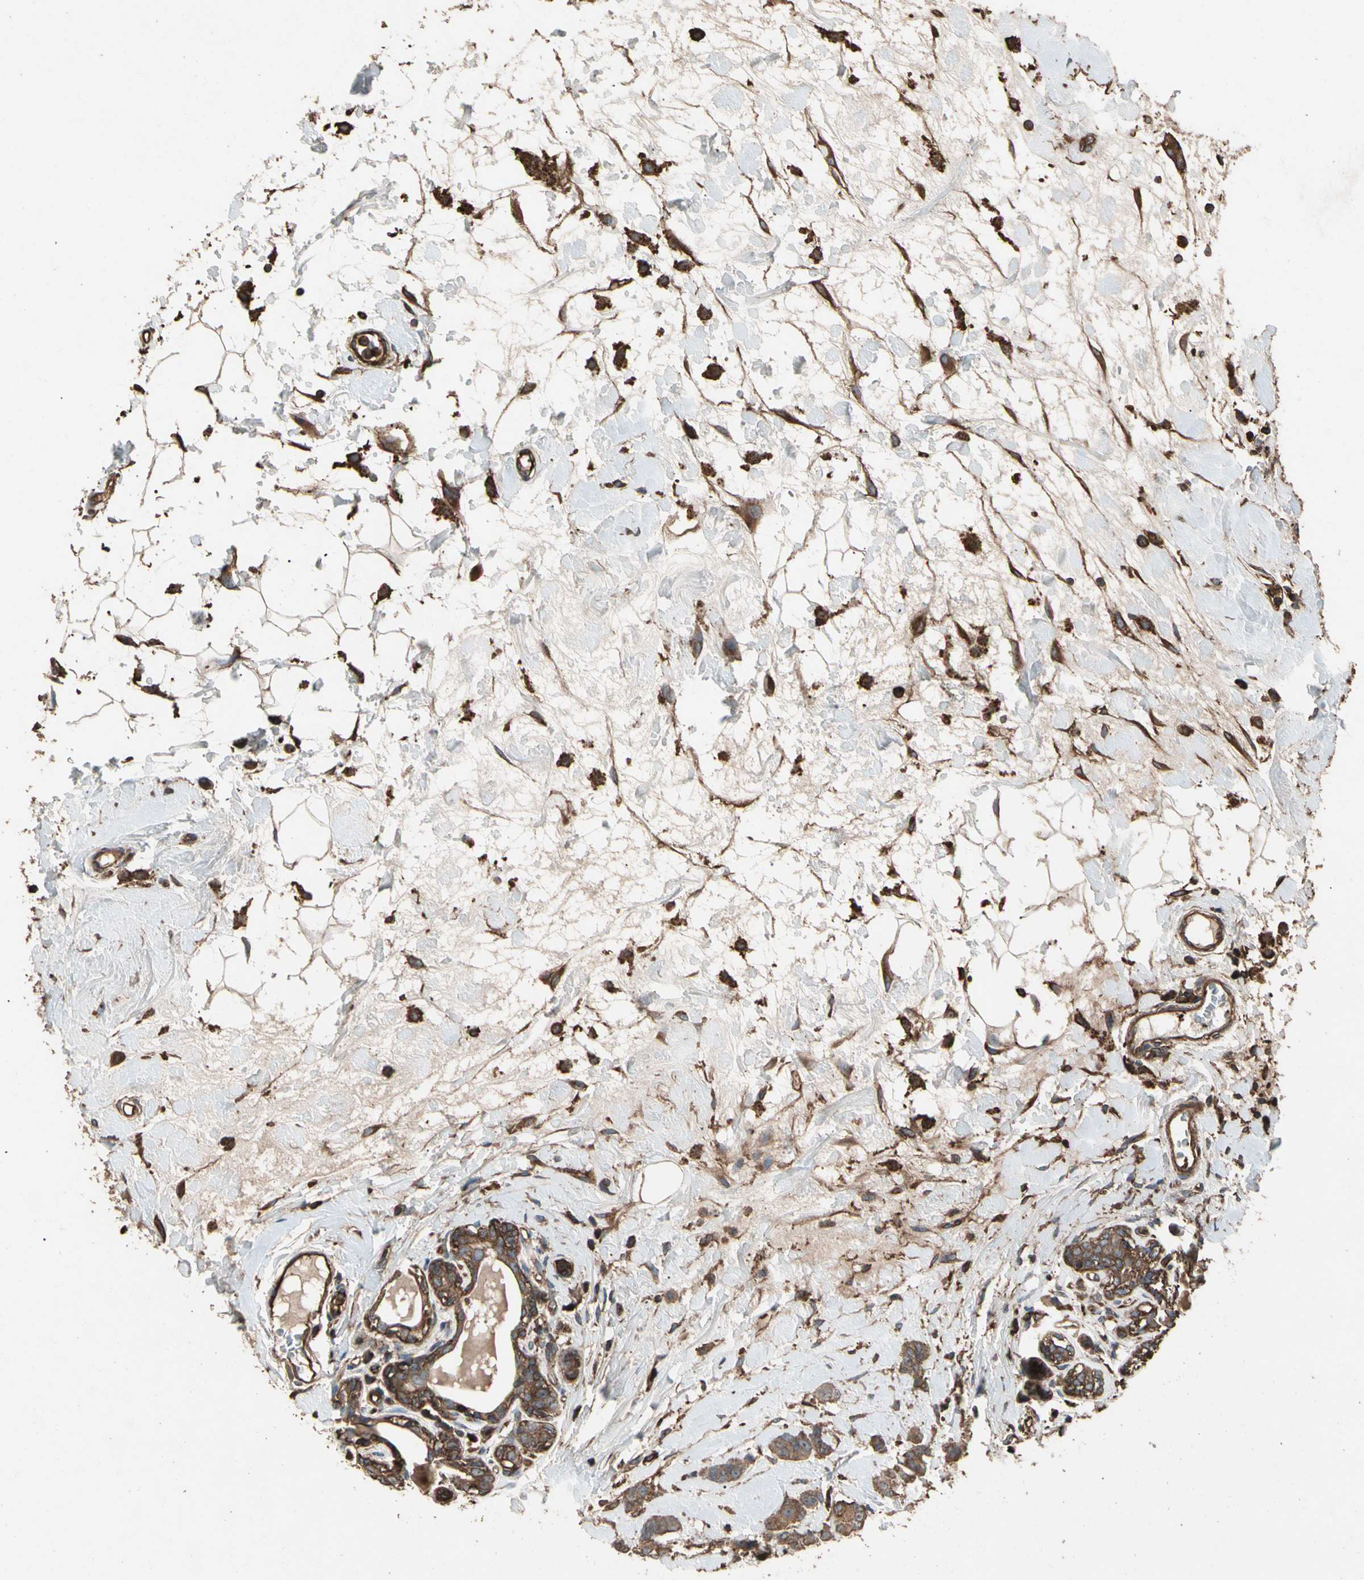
{"staining": {"intensity": "moderate", "quantity": ">75%", "location": "cytoplasmic/membranous"}, "tissue": "breast cancer", "cell_type": "Tumor cells", "image_type": "cancer", "snomed": [{"axis": "morphology", "description": "Normal tissue, NOS"}, {"axis": "morphology", "description": "Duct carcinoma"}, {"axis": "topography", "description": "Breast"}], "caption": "Moderate cytoplasmic/membranous expression for a protein is seen in approximately >75% of tumor cells of breast cancer (invasive ductal carcinoma) using immunohistochemistry.", "gene": "AGBL2", "patient": {"sex": "female", "age": 40}}